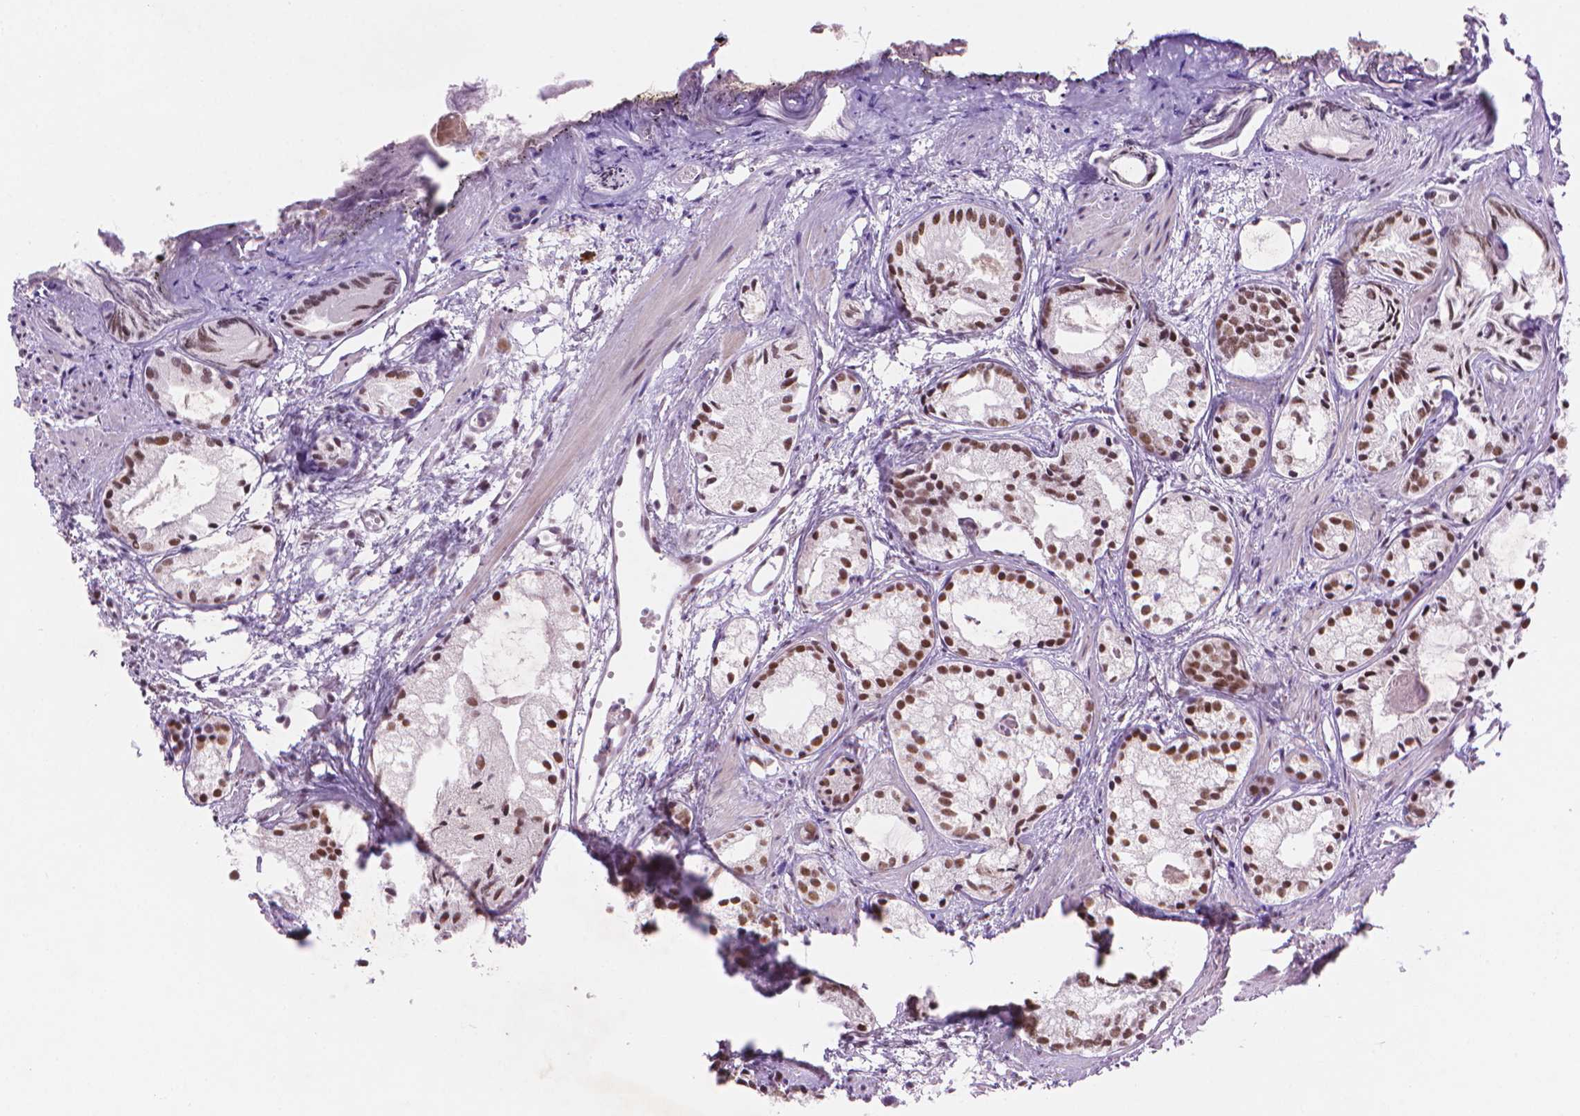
{"staining": {"intensity": "moderate", "quantity": ">75%", "location": "nuclear"}, "tissue": "prostate cancer", "cell_type": "Tumor cells", "image_type": "cancer", "snomed": [{"axis": "morphology", "description": "Adenocarcinoma, High grade"}, {"axis": "topography", "description": "Prostate"}], "caption": "Immunohistochemistry (IHC) (DAB (3,3'-diaminobenzidine)) staining of prostate cancer (adenocarcinoma (high-grade)) reveals moderate nuclear protein staining in about >75% of tumor cells.", "gene": "RPA4", "patient": {"sex": "male", "age": 85}}